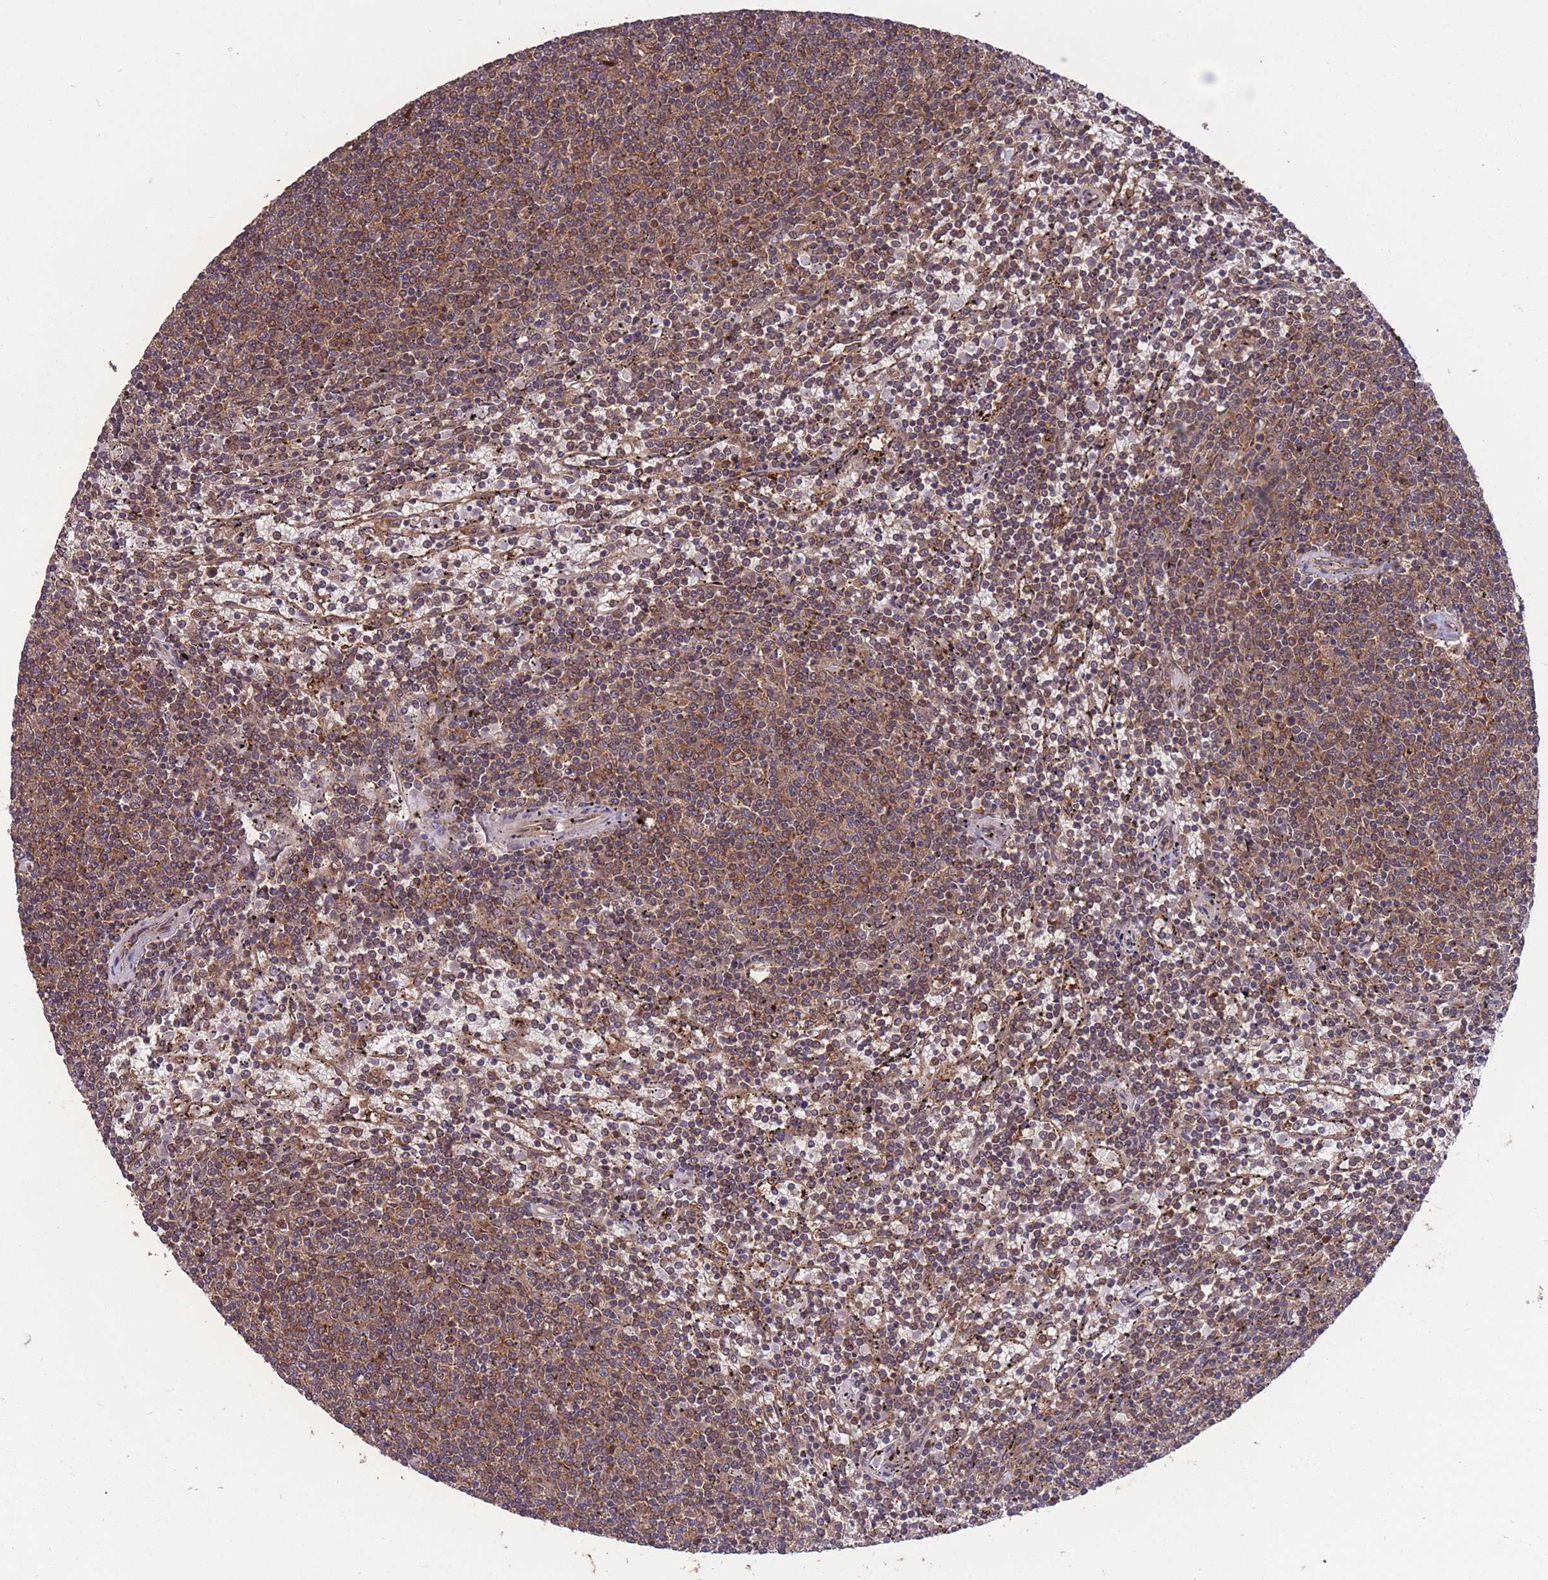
{"staining": {"intensity": "moderate", "quantity": "25%-75%", "location": "cytoplasmic/membranous"}, "tissue": "lymphoma", "cell_type": "Tumor cells", "image_type": "cancer", "snomed": [{"axis": "morphology", "description": "Malignant lymphoma, non-Hodgkin's type, Low grade"}, {"axis": "topography", "description": "Spleen"}], "caption": "This is an image of immunohistochemistry staining of malignant lymphoma, non-Hodgkin's type (low-grade), which shows moderate staining in the cytoplasmic/membranous of tumor cells.", "gene": "ZPR1", "patient": {"sex": "female", "age": 50}}